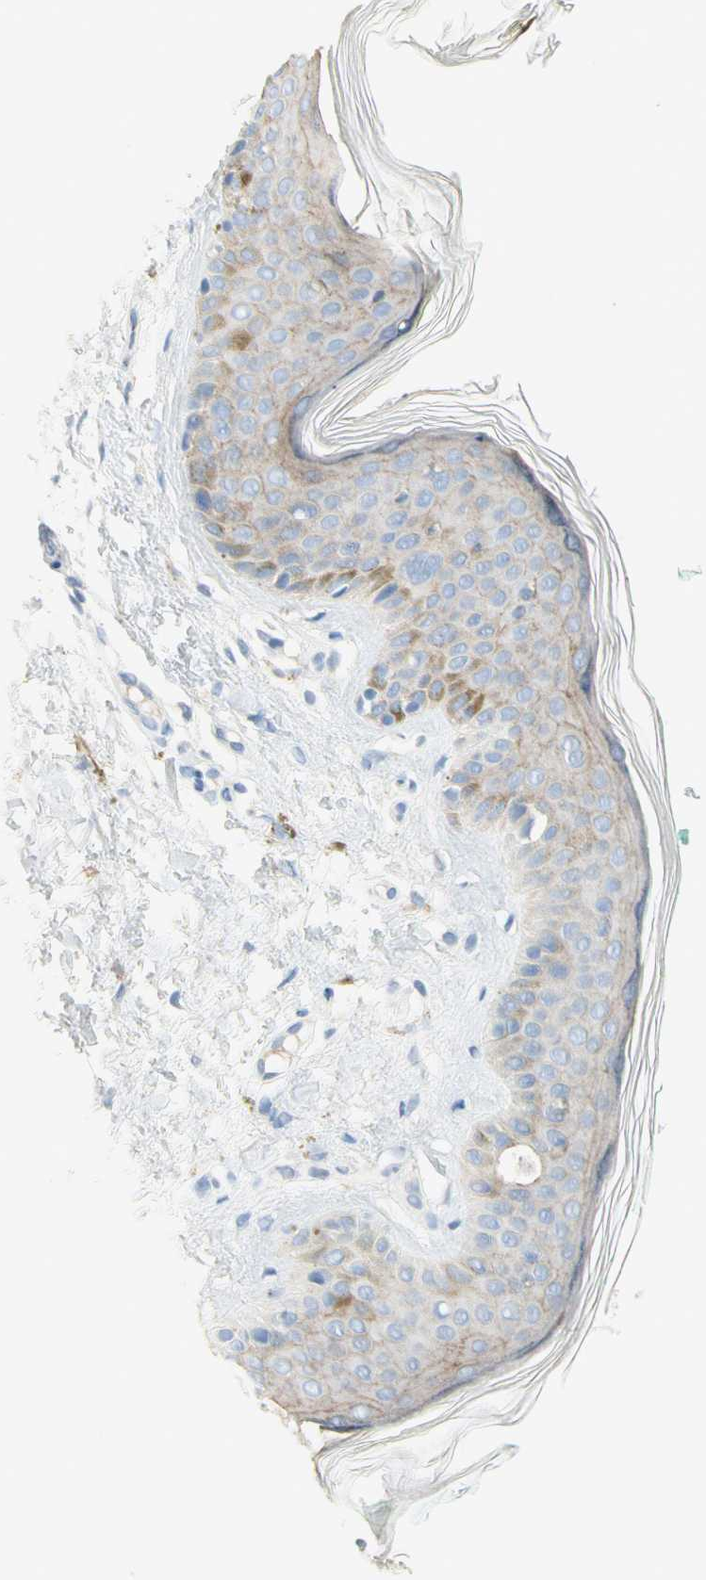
{"staining": {"intensity": "negative", "quantity": "none", "location": "none"}, "tissue": "skin", "cell_type": "Fibroblasts", "image_type": "normal", "snomed": [{"axis": "morphology", "description": "Normal tissue, NOS"}, {"axis": "topography", "description": "Skin"}], "caption": "Protein analysis of benign skin displays no significant positivity in fibroblasts. (Stains: DAB IHC with hematoxylin counter stain, Microscopy: brightfield microscopy at high magnification).", "gene": "NECTIN4", "patient": {"sex": "male", "age": 71}}